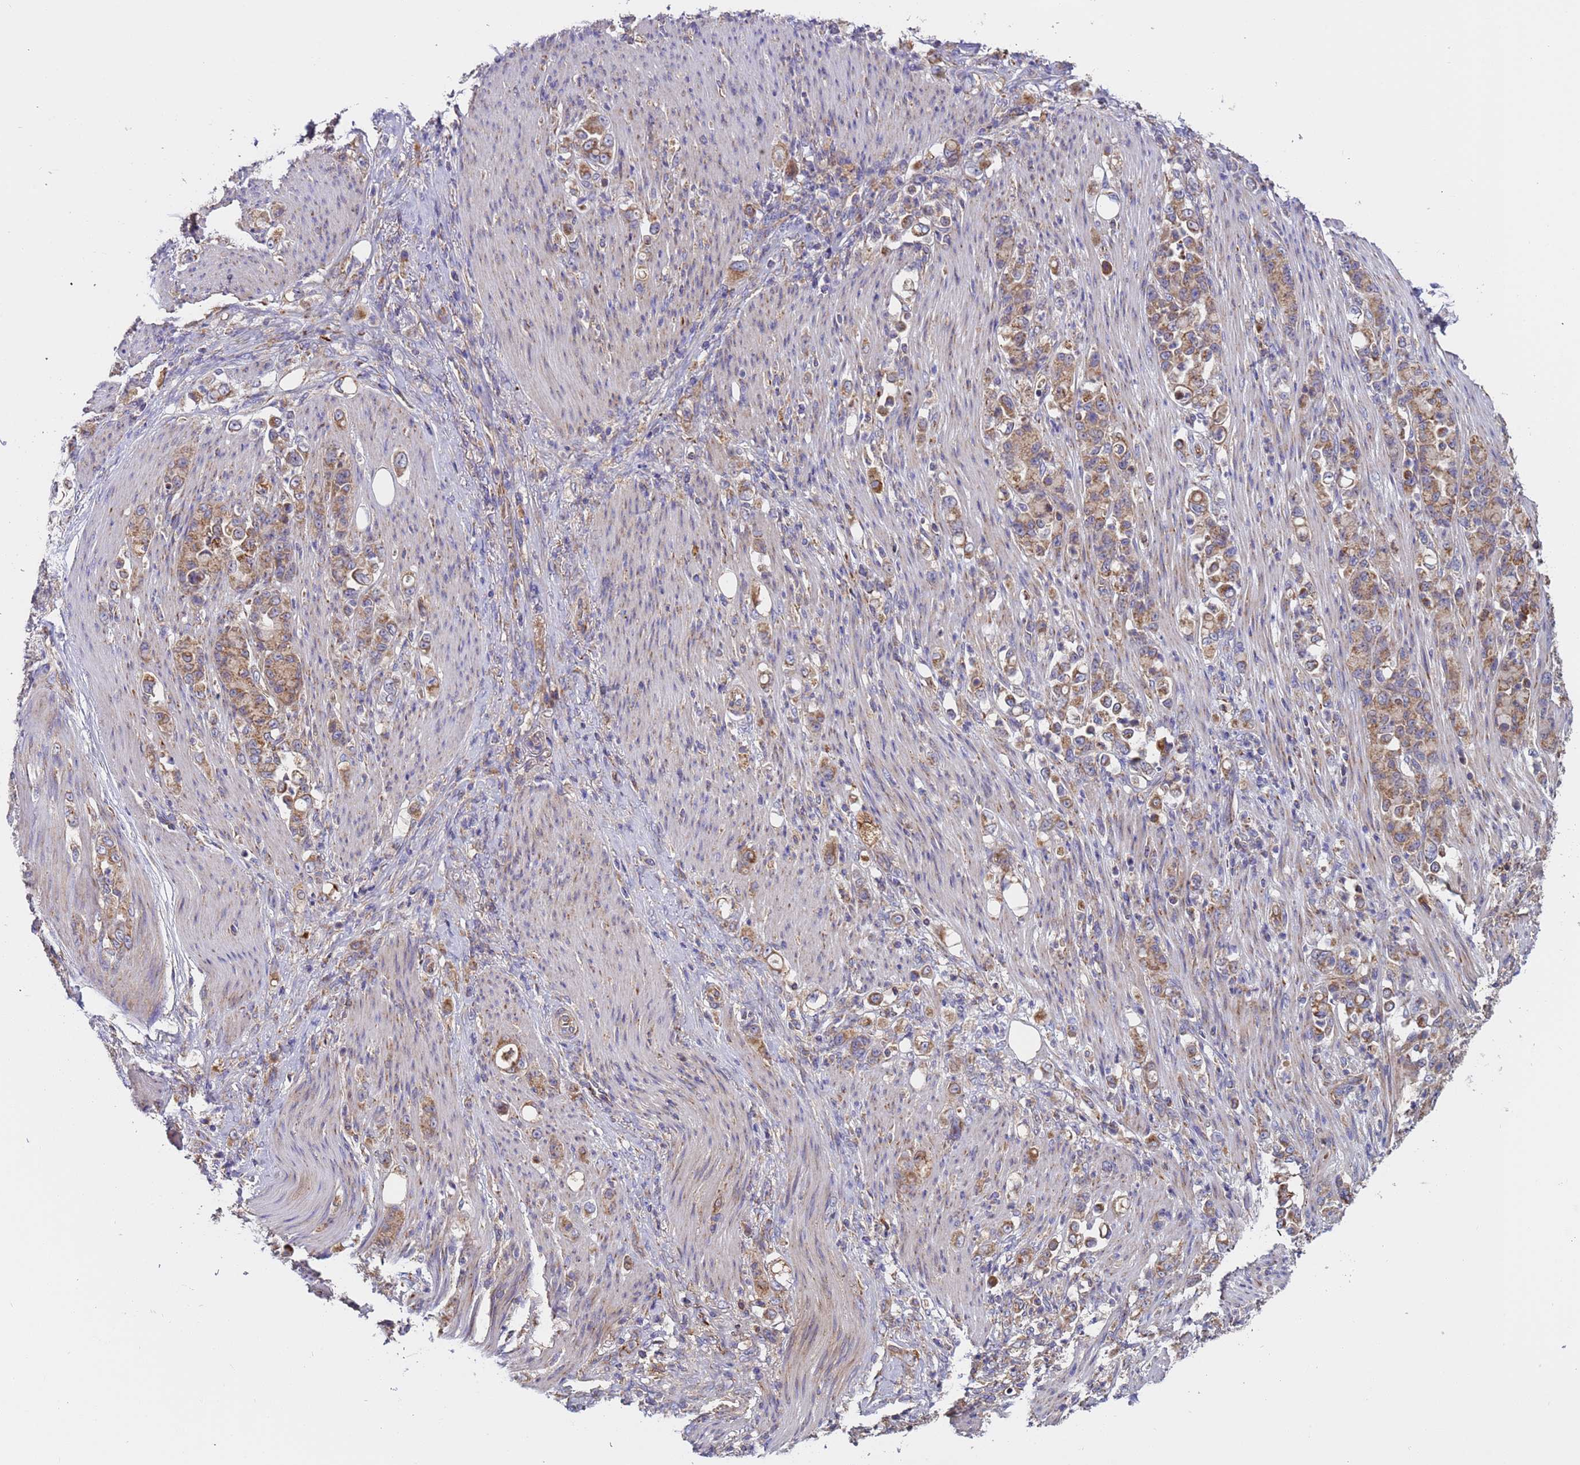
{"staining": {"intensity": "moderate", "quantity": ">75%", "location": "cytoplasmic/membranous"}, "tissue": "stomach cancer", "cell_type": "Tumor cells", "image_type": "cancer", "snomed": [{"axis": "morphology", "description": "Normal tissue, NOS"}, {"axis": "morphology", "description": "Adenocarcinoma, NOS"}, {"axis": "topography", "description": "Stomach"}], "caption": "IHC of human adenocarcinoma (stomach) demonstrates medium levels of moderate cytoplasmic/membranous expression in approximately >75% of tumor cells.", "gene": "TMEM126A", "patient": {"sex": "female", "age": 79}}